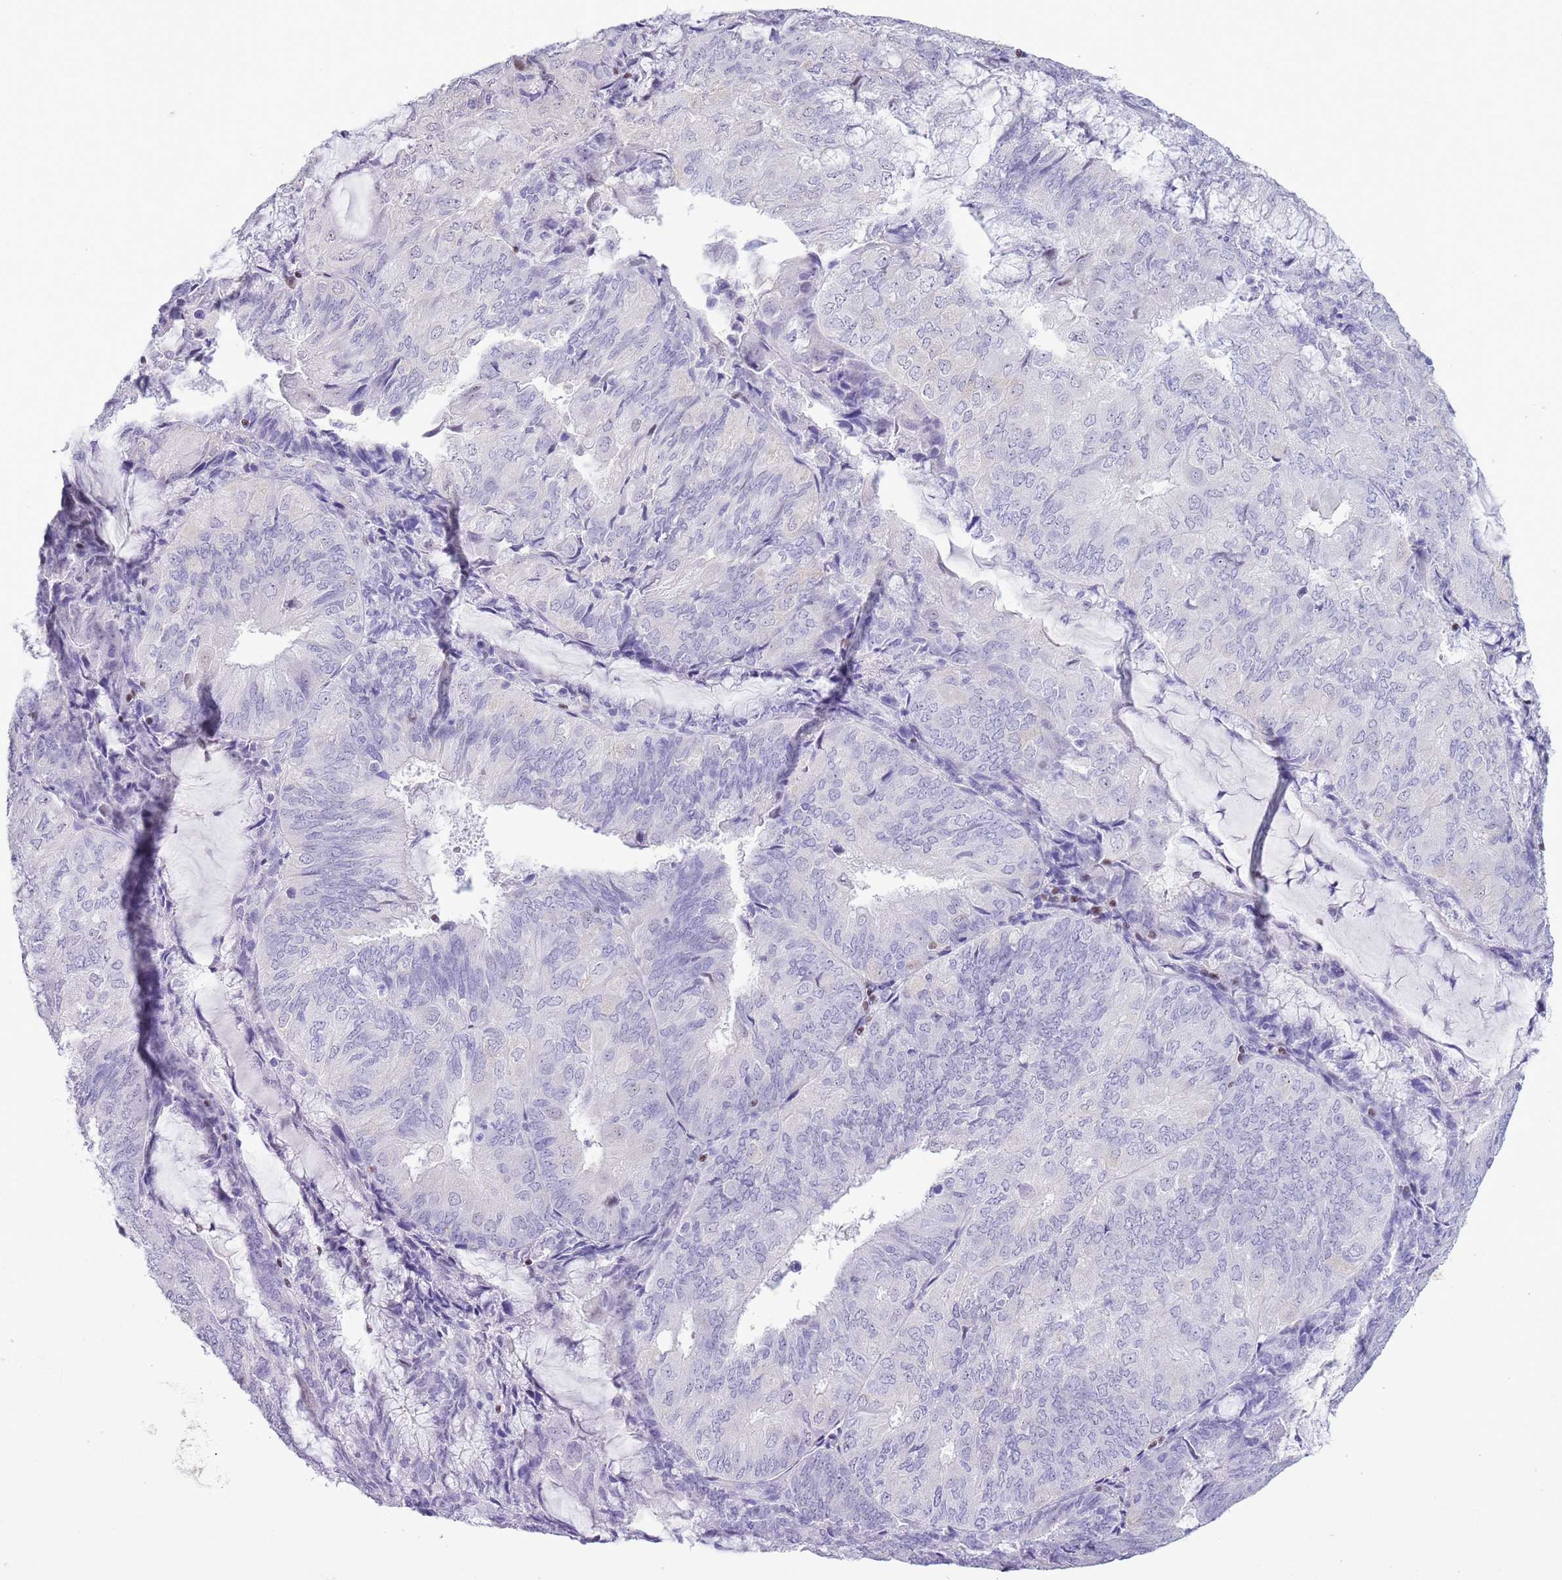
{"staining": {"intensity": "negative", "quantity": "none", "location": "none"}, "tissue": "endometrial cancer", "cell_type": "Tumor cells", "image_type": "cancer", "snomed": [{"axis": "morphology", "description": "Adenocarcinoma, NOS"}, {"axis": "topography", "description": "Endometrium"}], "caption": "Immunohistochemistry of human endometrial adenocarcinoma displays no positivity in tumor cells.", "gene": "BCL11B", "patient": {"sex": "female", "age": 81}}